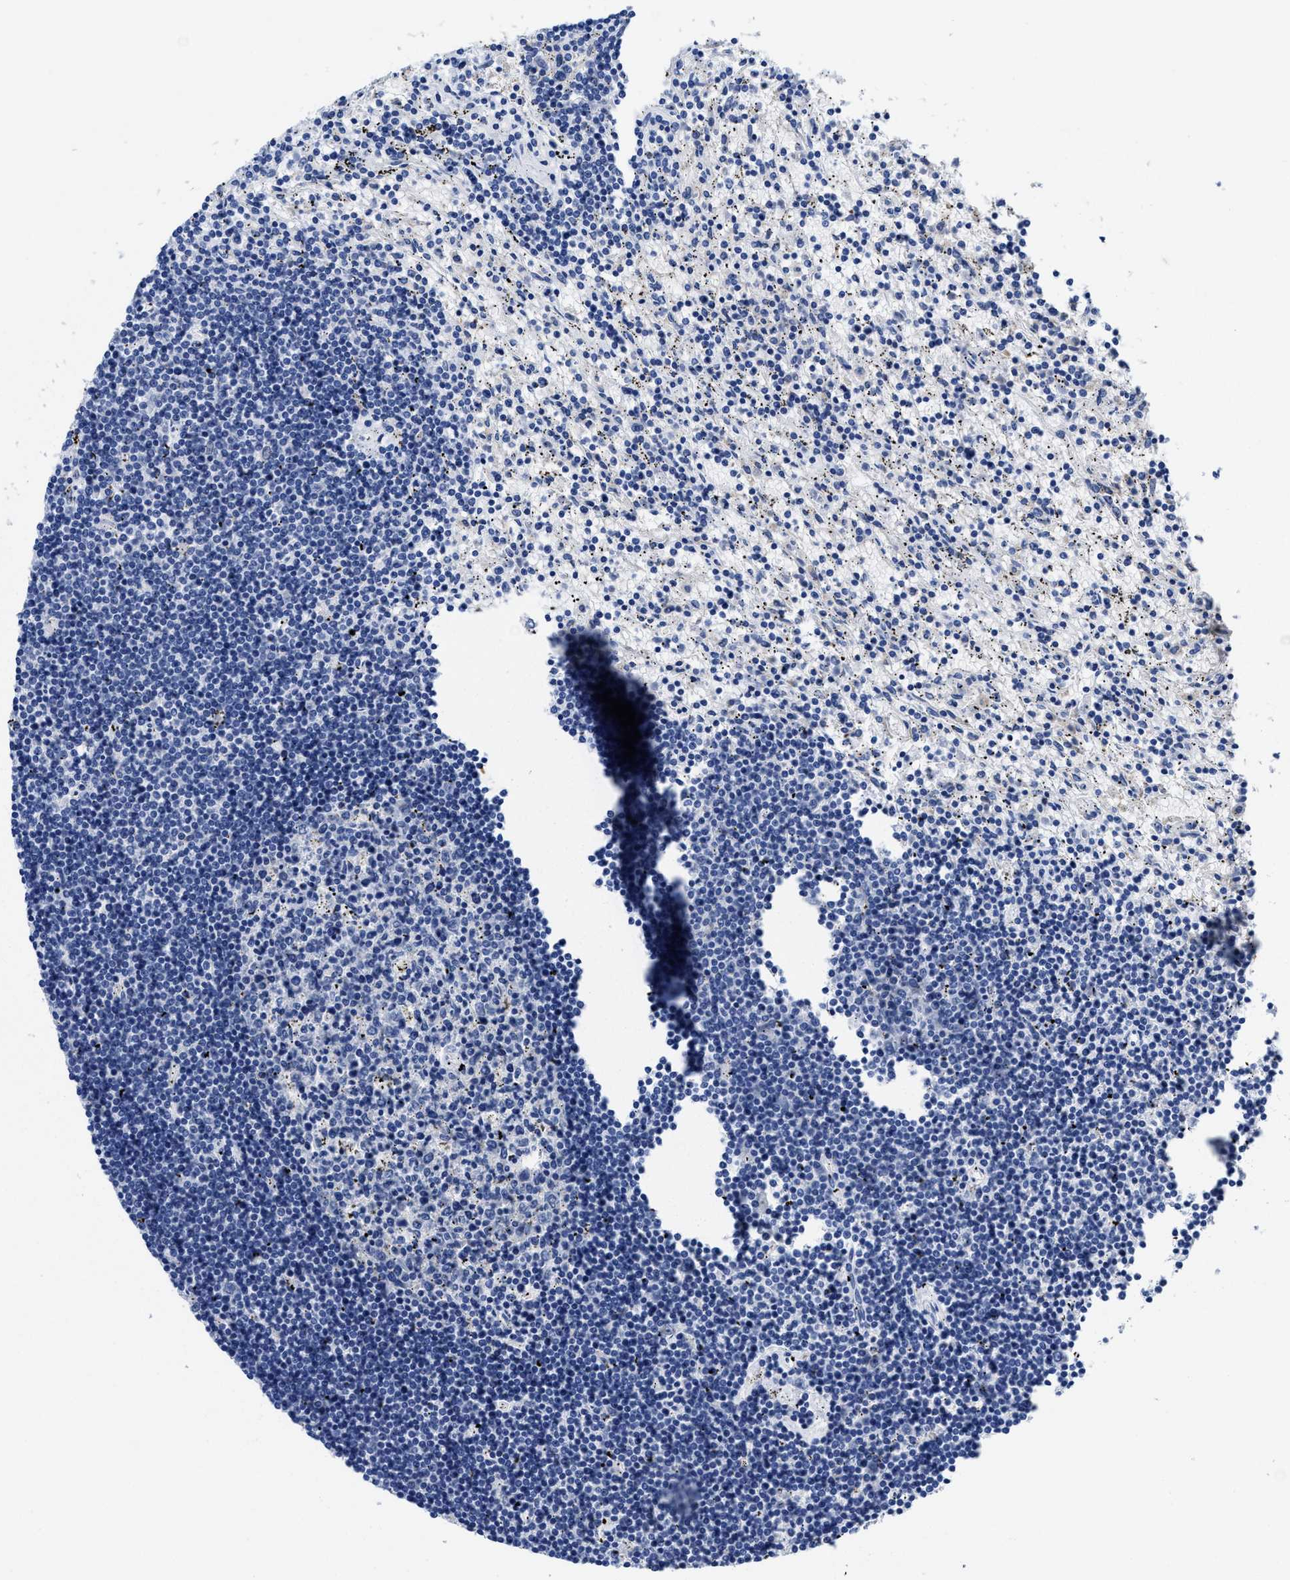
{"staining": {"intensity": "negative", "quantity": "none", "location": "none"}, "tissue": "lymphoma", "cell_type": "Tumor cells", "image_type": "cancer", "snomed": [{"axis": "morphology", "description": "Malignant lymphoma, non-Hodgkin's type, Low grade"}, {"axis": "topography", "description": "Spleen"}], "caption": "DAB immunohistochemical staining of low-grade malignant lymphoma, non-Hodgkin's type reveals no significant expression in tumor cells. (DAB IHC with hematoxylin counter stain).", "gene": "TBRG4", "patient": {"sex": "male", "age": 76}}